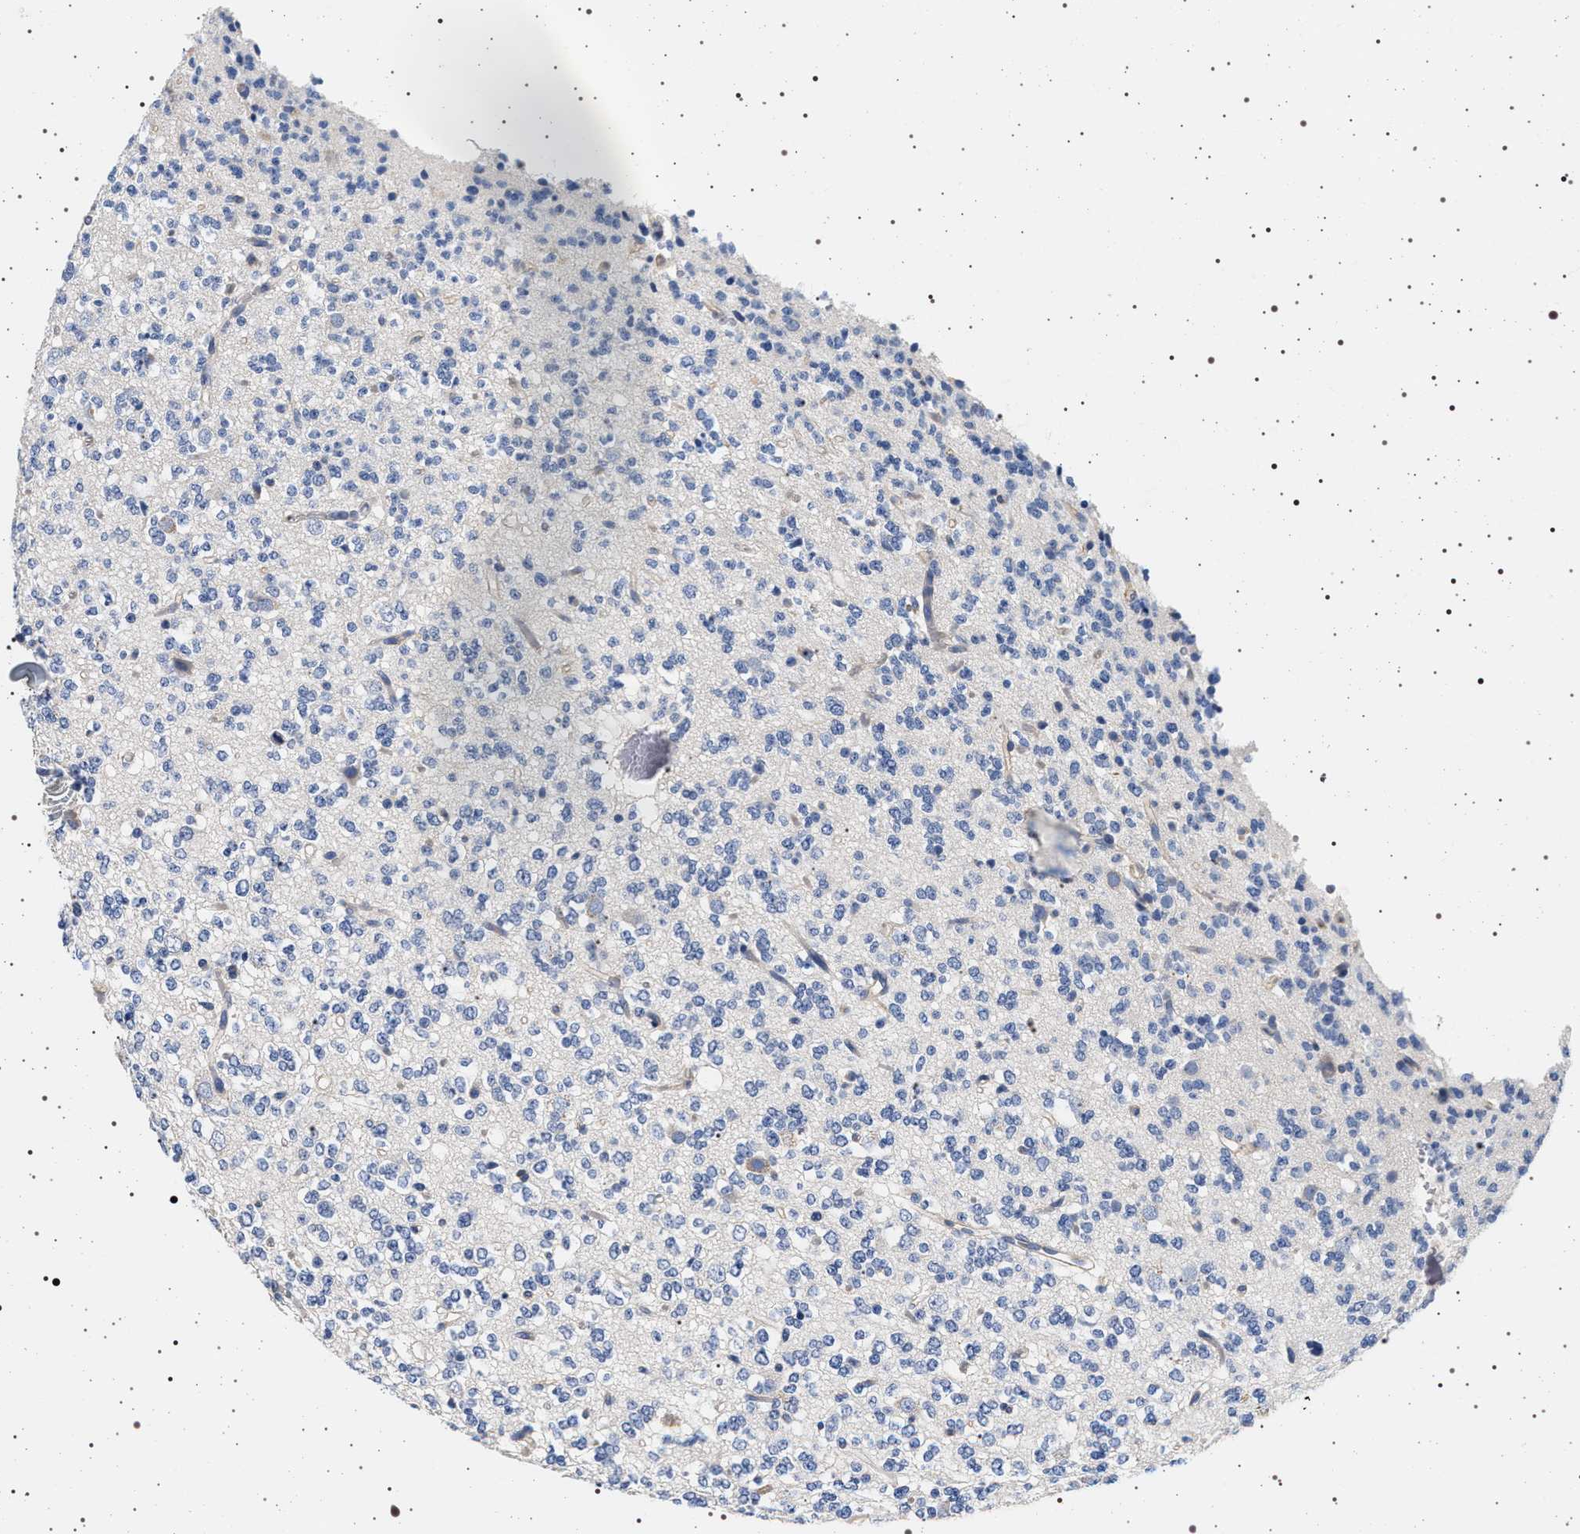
{"staining": {"intensity": "negative", "quantity": "none", "location": "none"}, "tissue": "glioma", "cell_type": "Tumor cells", "image_type": "cancer", "snomed": [{"axis": "morphology", "description": "Glioma, malignant, Low grade"}, {"axis": "topography", "description": "Brain"}], "caption": "A high-resolution photomicrograph shows immunohistochemistry staining of malignant low-grade glioma, which exhibits no significant expression in tumor cells.", "gene": "HSD17B1", "patient": {"sex": "male", "age": 38}}